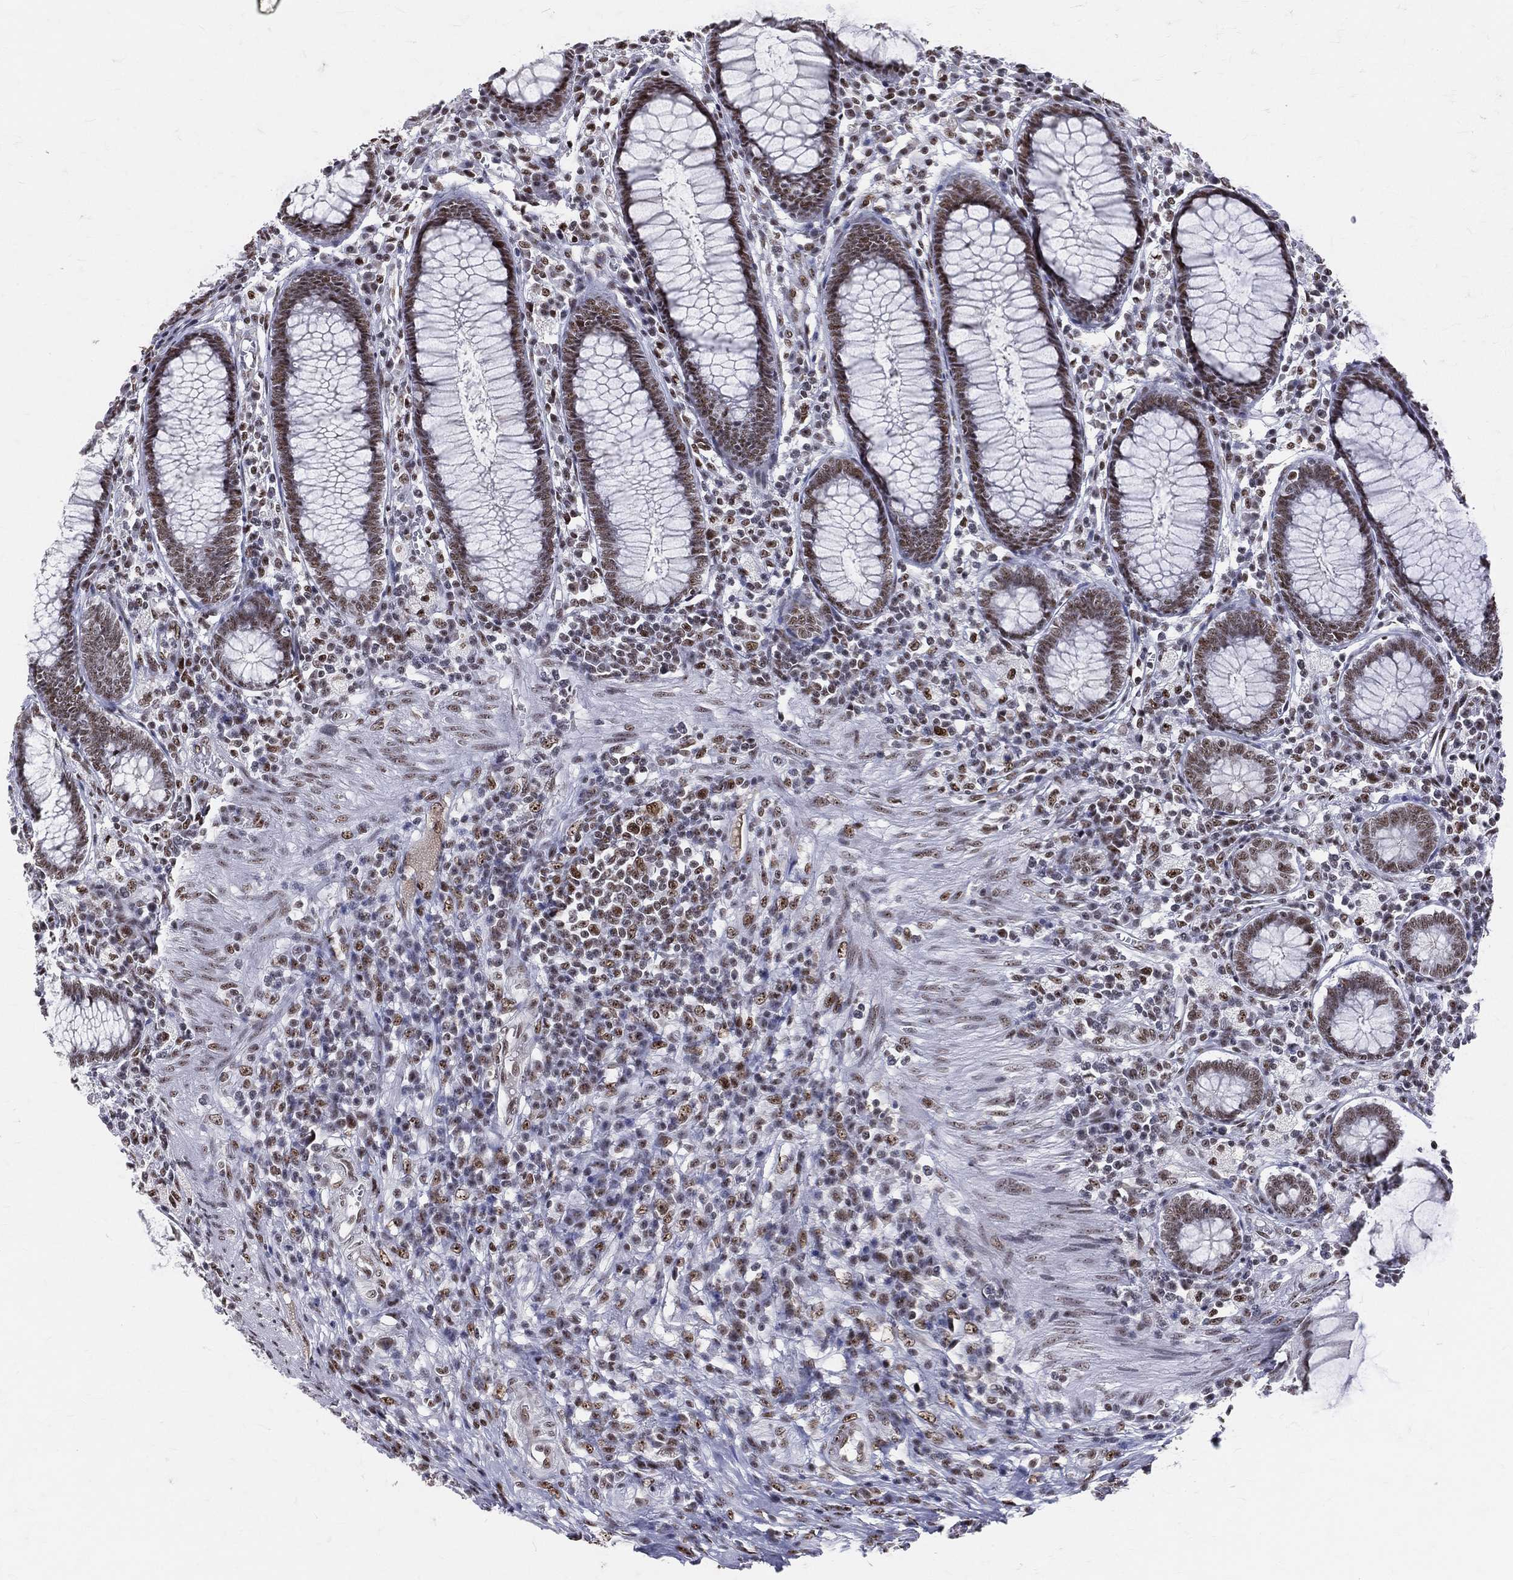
{"staining": {"intensity": "negative", "quantity": "none", "location": "none"}, "tissue": "colon", "cell_type": "Endothelial cells", "image_type": "normal", "snomed": [{"axis": "morphology", "description": "Normal tissue, NOS"}, {"axis": "topography", "description": "Colon"}], "caption": "High magnification brightfield microscopy of unremarkable colon stained with DAB (3,3'-diaminobenzidine) (brown) and counterstained with hematoxylin (blue): endothelial cells show no significant staining.", "gene": "CDK7", "patient": {"sex": "male", "age": 65}}